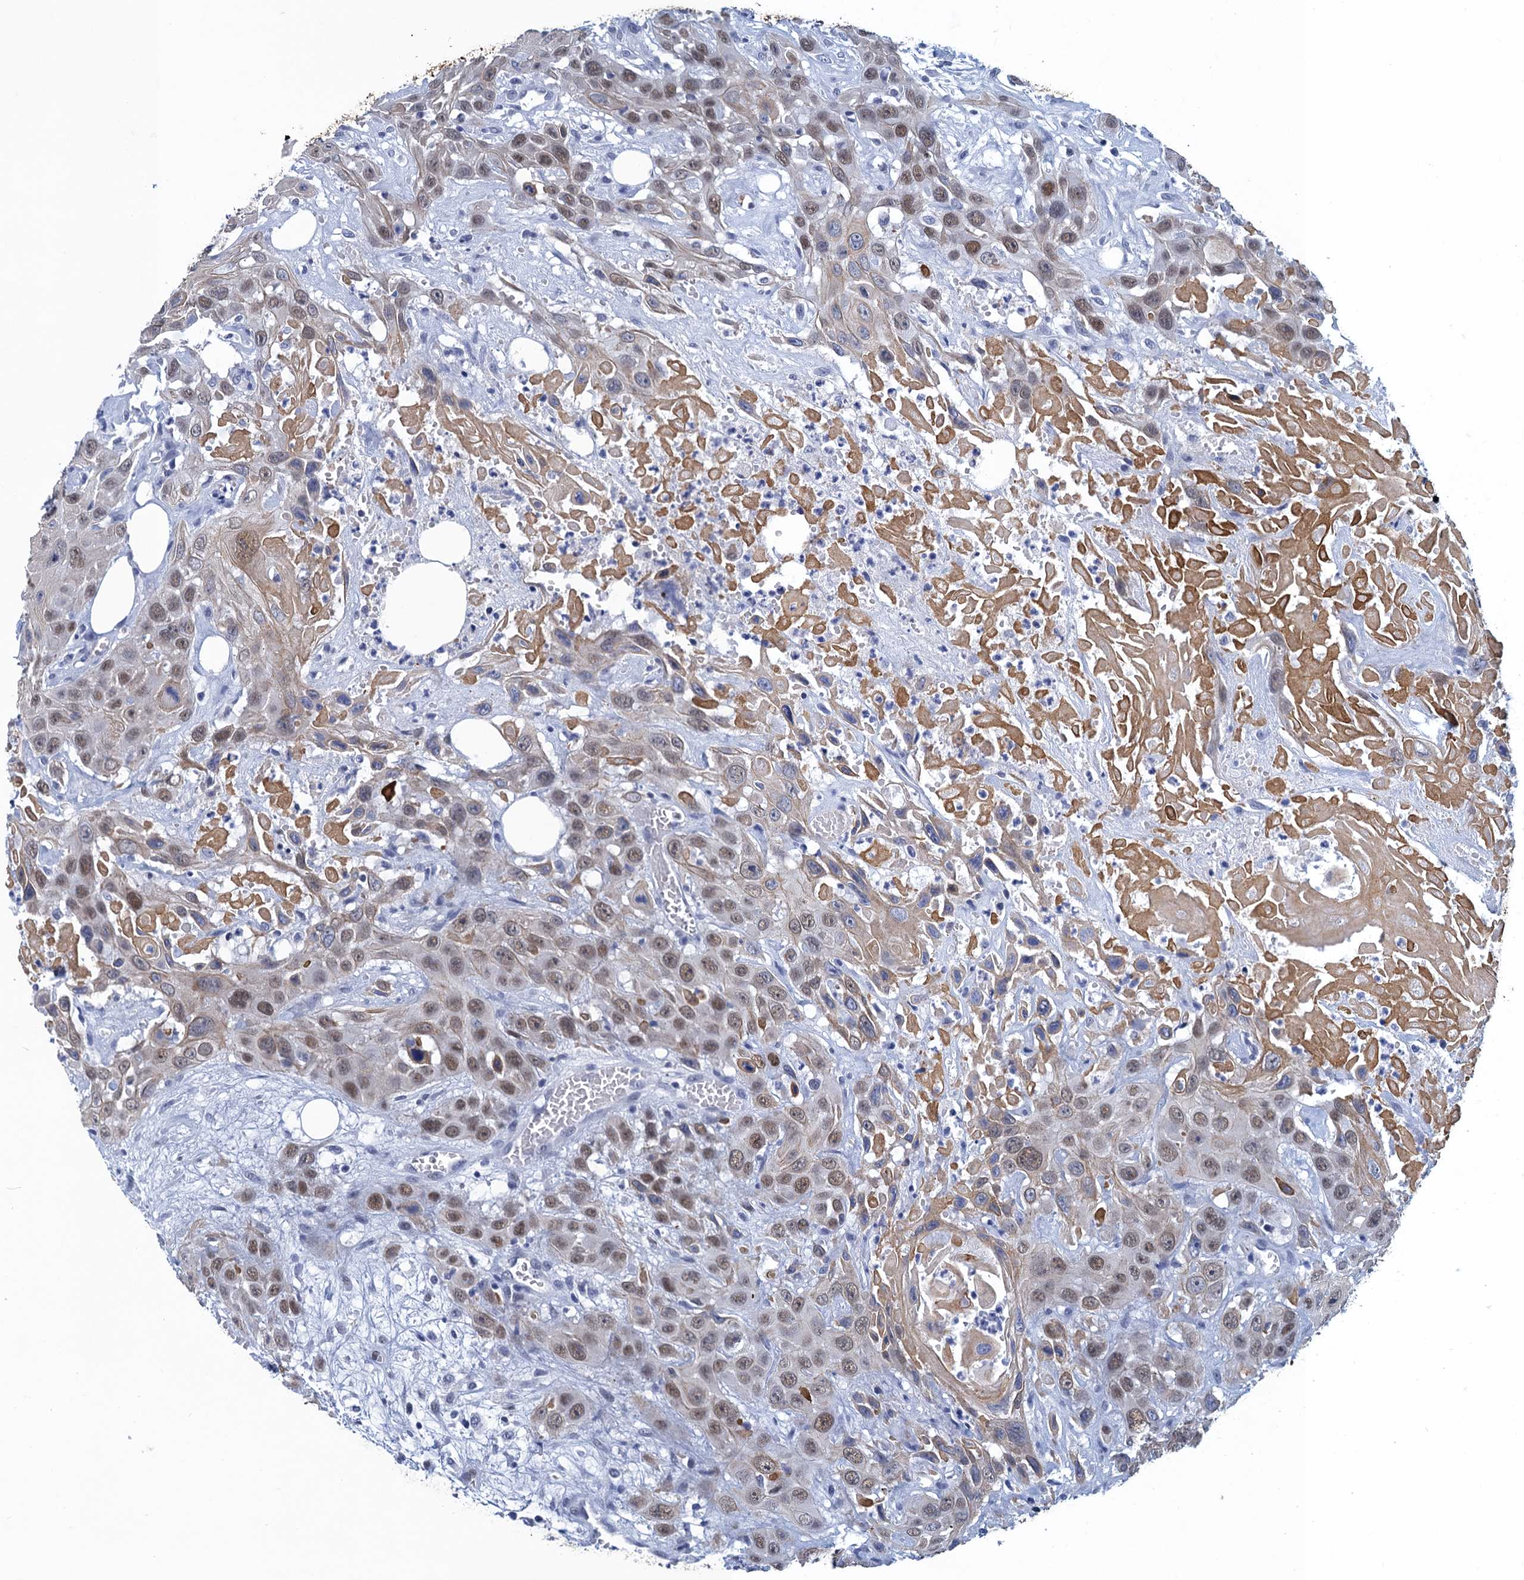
{"staining": {"intensity": "weak", "quantity": "25%-75%", "location": "nuclear"}, "tissue": "head and neck cancer", "cell_type": "Tumor cells", "image_type": "cancer", "snomed": [{"axis": "morphology", "description": "Squamous cell carcinoma, NOS"}, {"axis": "topography", "description": "Head-Neck"}], "caption": "This histopathology image displays immunohistochemistry (IHC) staining of head and neck cancer (squamous cell carcinoma), with low weak nuclear expression in approximately 25%-75% of tumor cells.", "gene": "GINS3", "patient": {"sex": "male", "age": 81}}